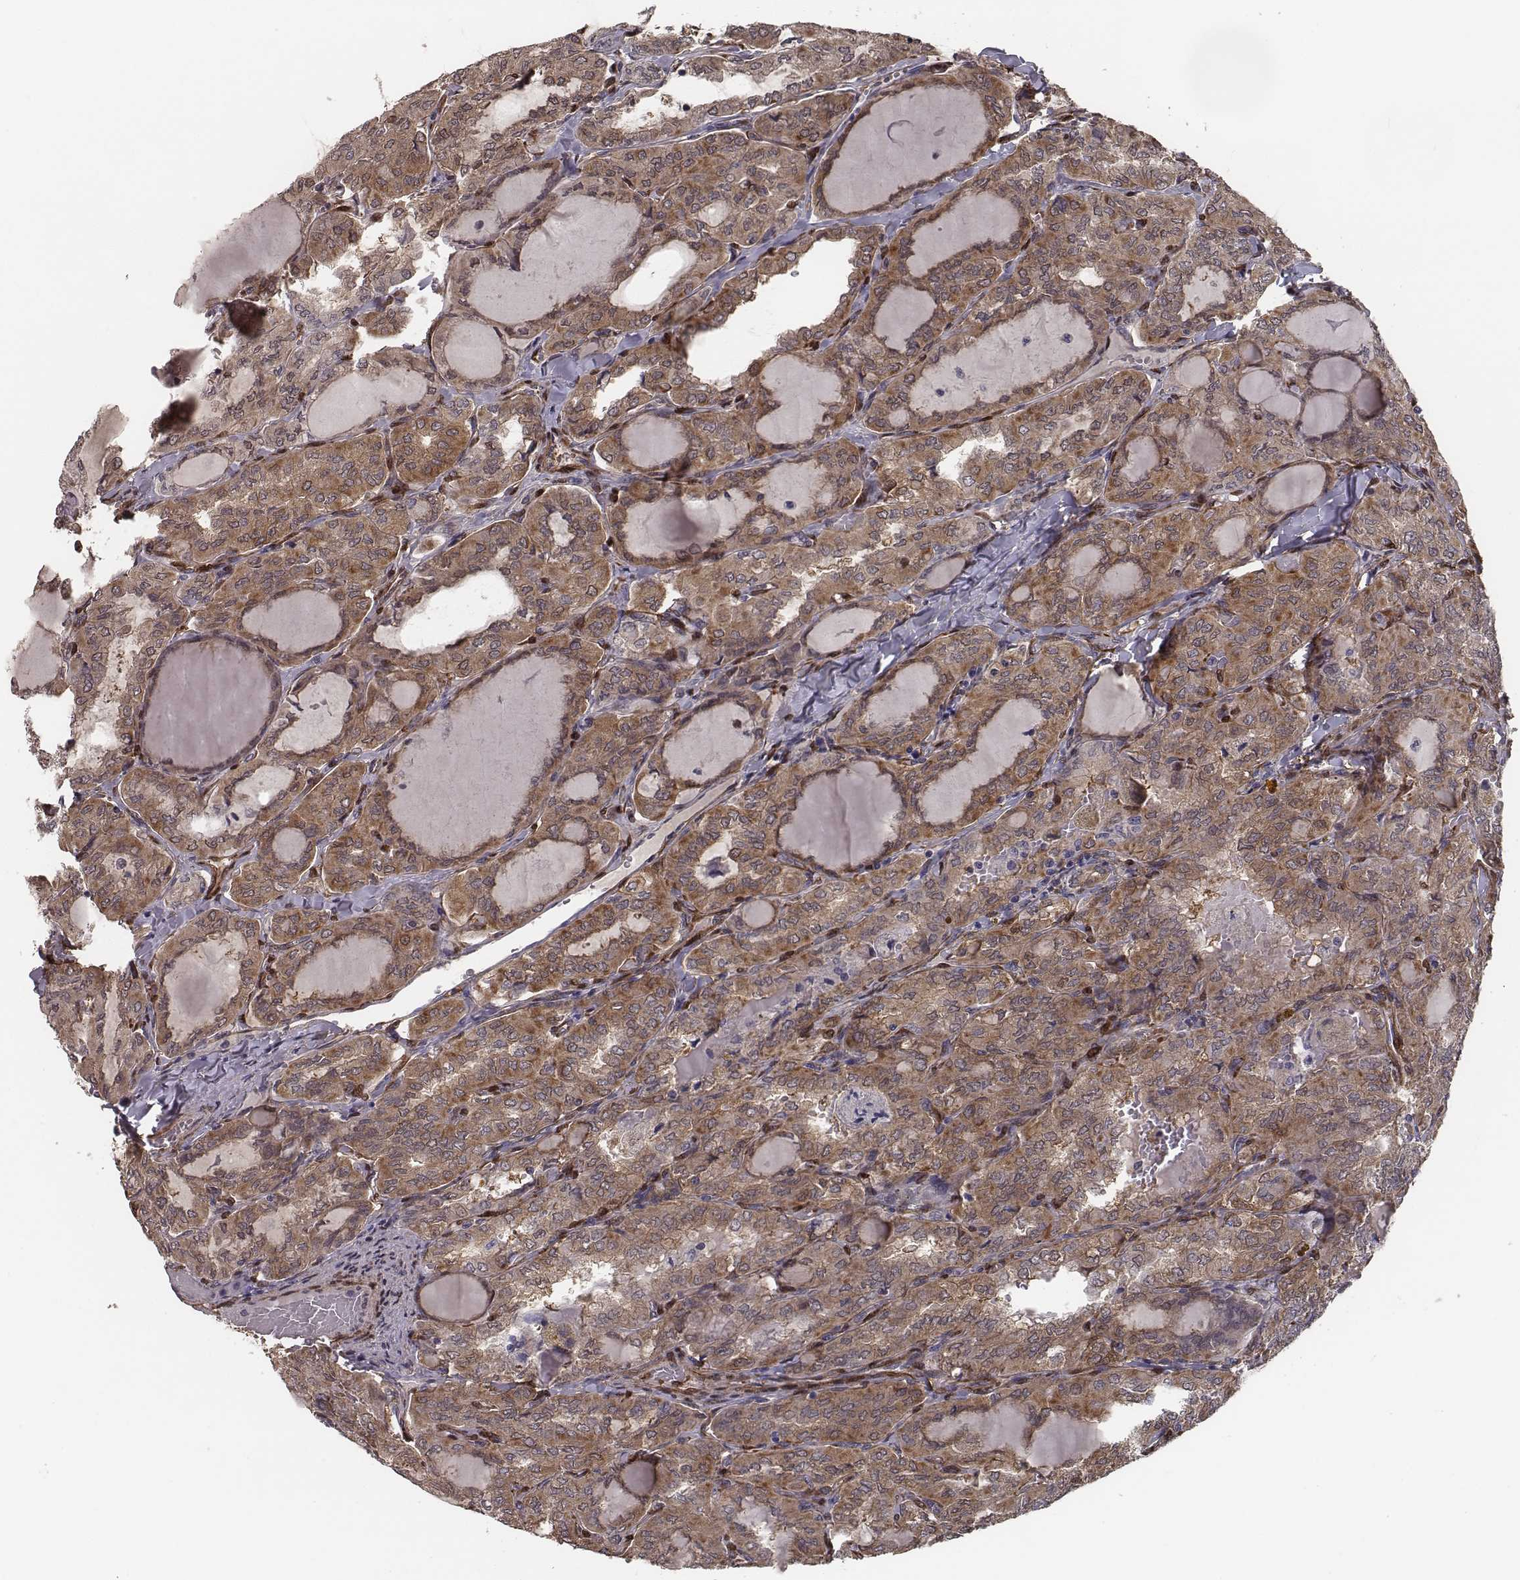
{"staining": {"intensity": "strong", "quantity": ">75%", "location": "cytoplasmic/membranous"}, "tissue": "thyroid cancer", "cell_type": "Tumor cells", "image_type": "cancer", "snomed": [{"axis": "morphology", "description": "Papillary adenocarcinoma, NOS"}, {"axis": "topography", "description": "Thyroid gland"}], "caption": "Thyroid cancer was stained to show a protein in brown. There is high levels of strong cytoplasmic/membranous staining in approximately >75% of tumor cells.", "gene": "ISYNA1", "patient": {"sex": "male", "age": 20}}